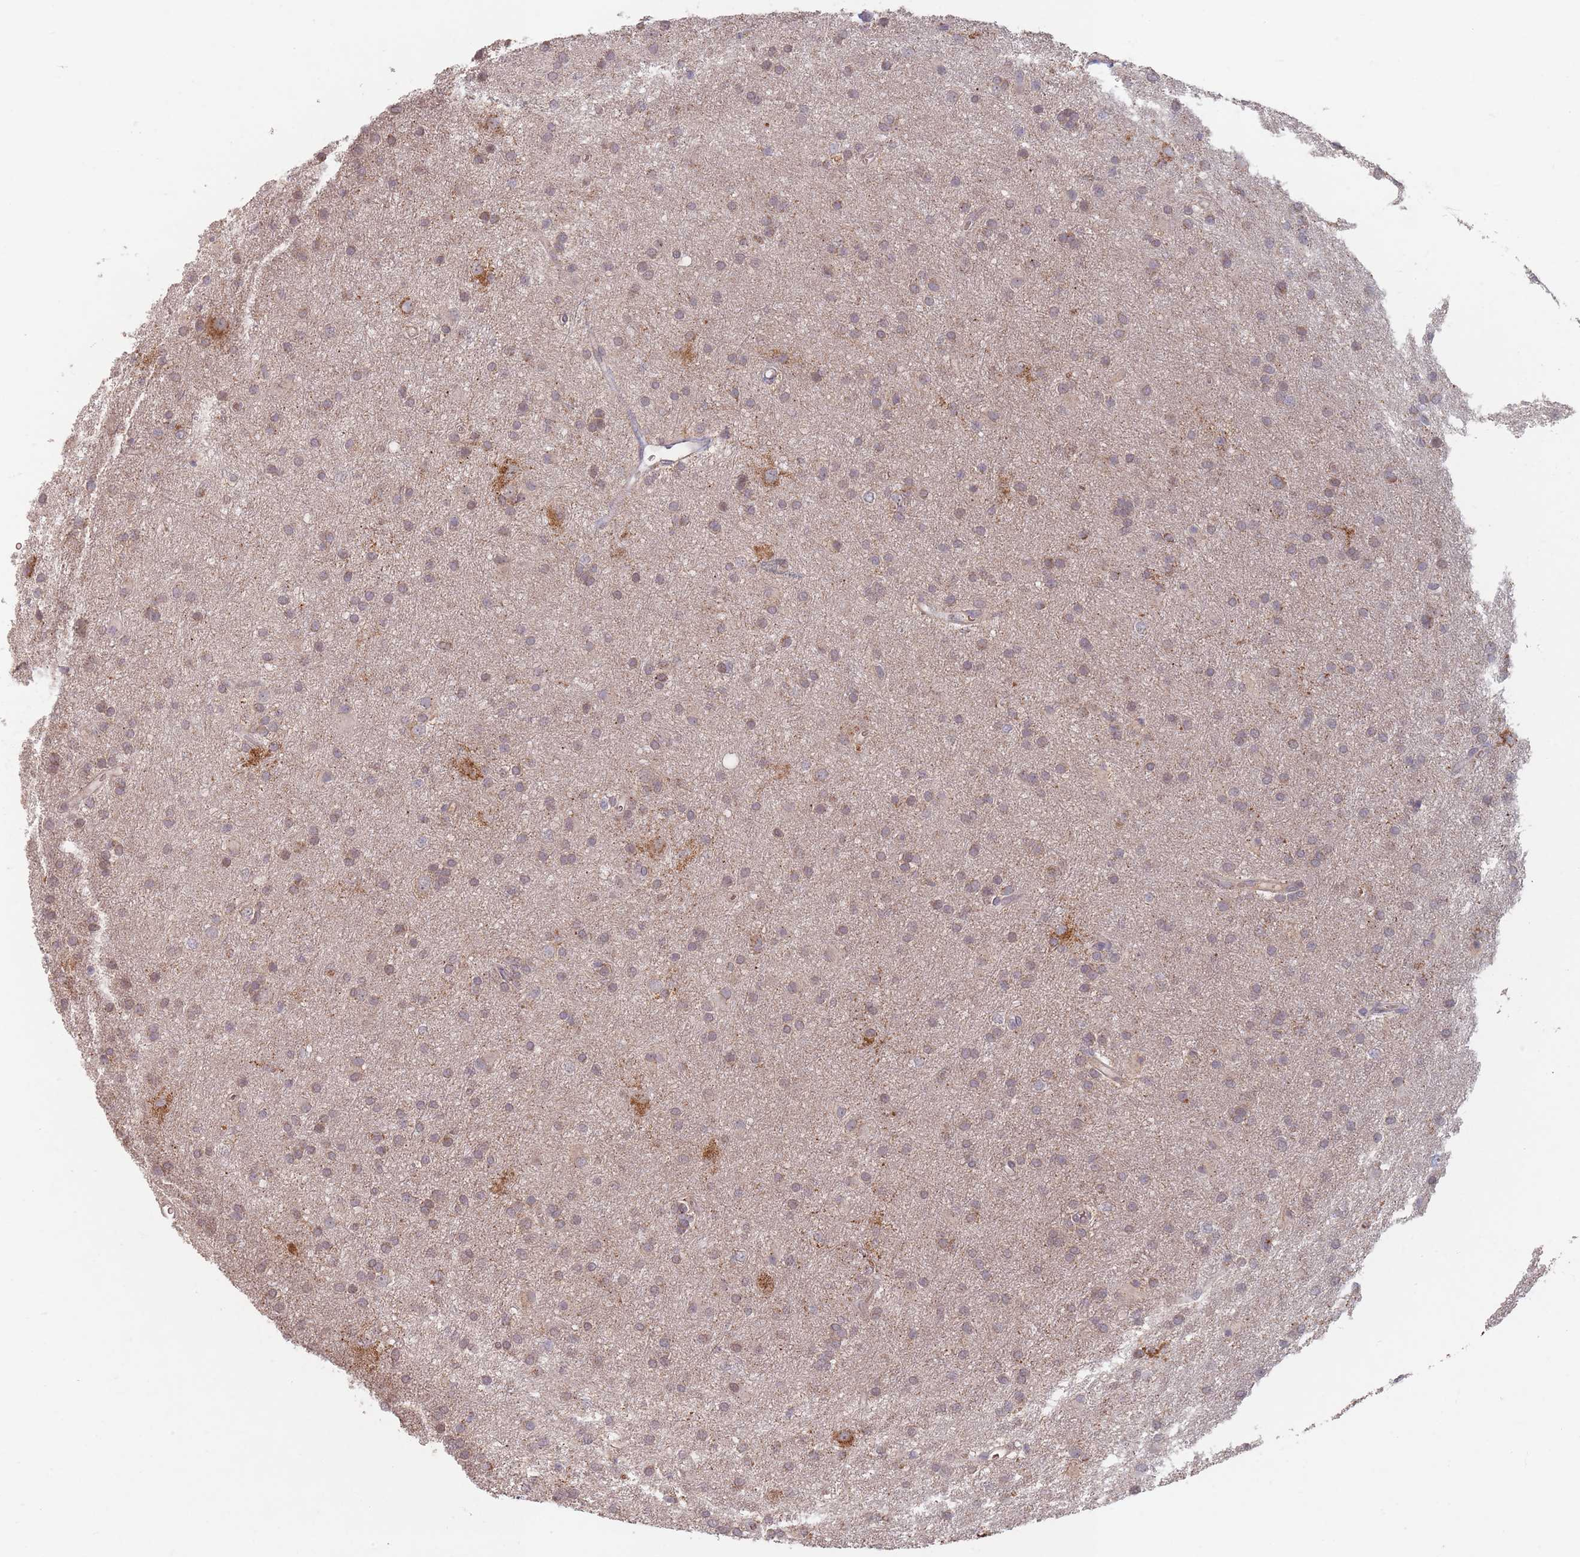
{"staining": {"intensity": "weak", "quantity": "<25%", "location": "cytoplasmic/membranous"}, "tissue": "glioma", "cell_type": "Tumor cells", "image_type": "cancer", "snomed": [{"axis": "morphology", "description": "Glioma, malignant, High grade"}, {"axis": "topography", "description": "Brain"}], "caption": "Immunohistochemical staining of human malignant glioma (high-grade) demonstrates no significant expression in tumor cells. (Immunohistochemistry, brightfield microscopy, high magnification).", "gene": "OR2M4", "patient": {"sex": "female", "age": 50}}